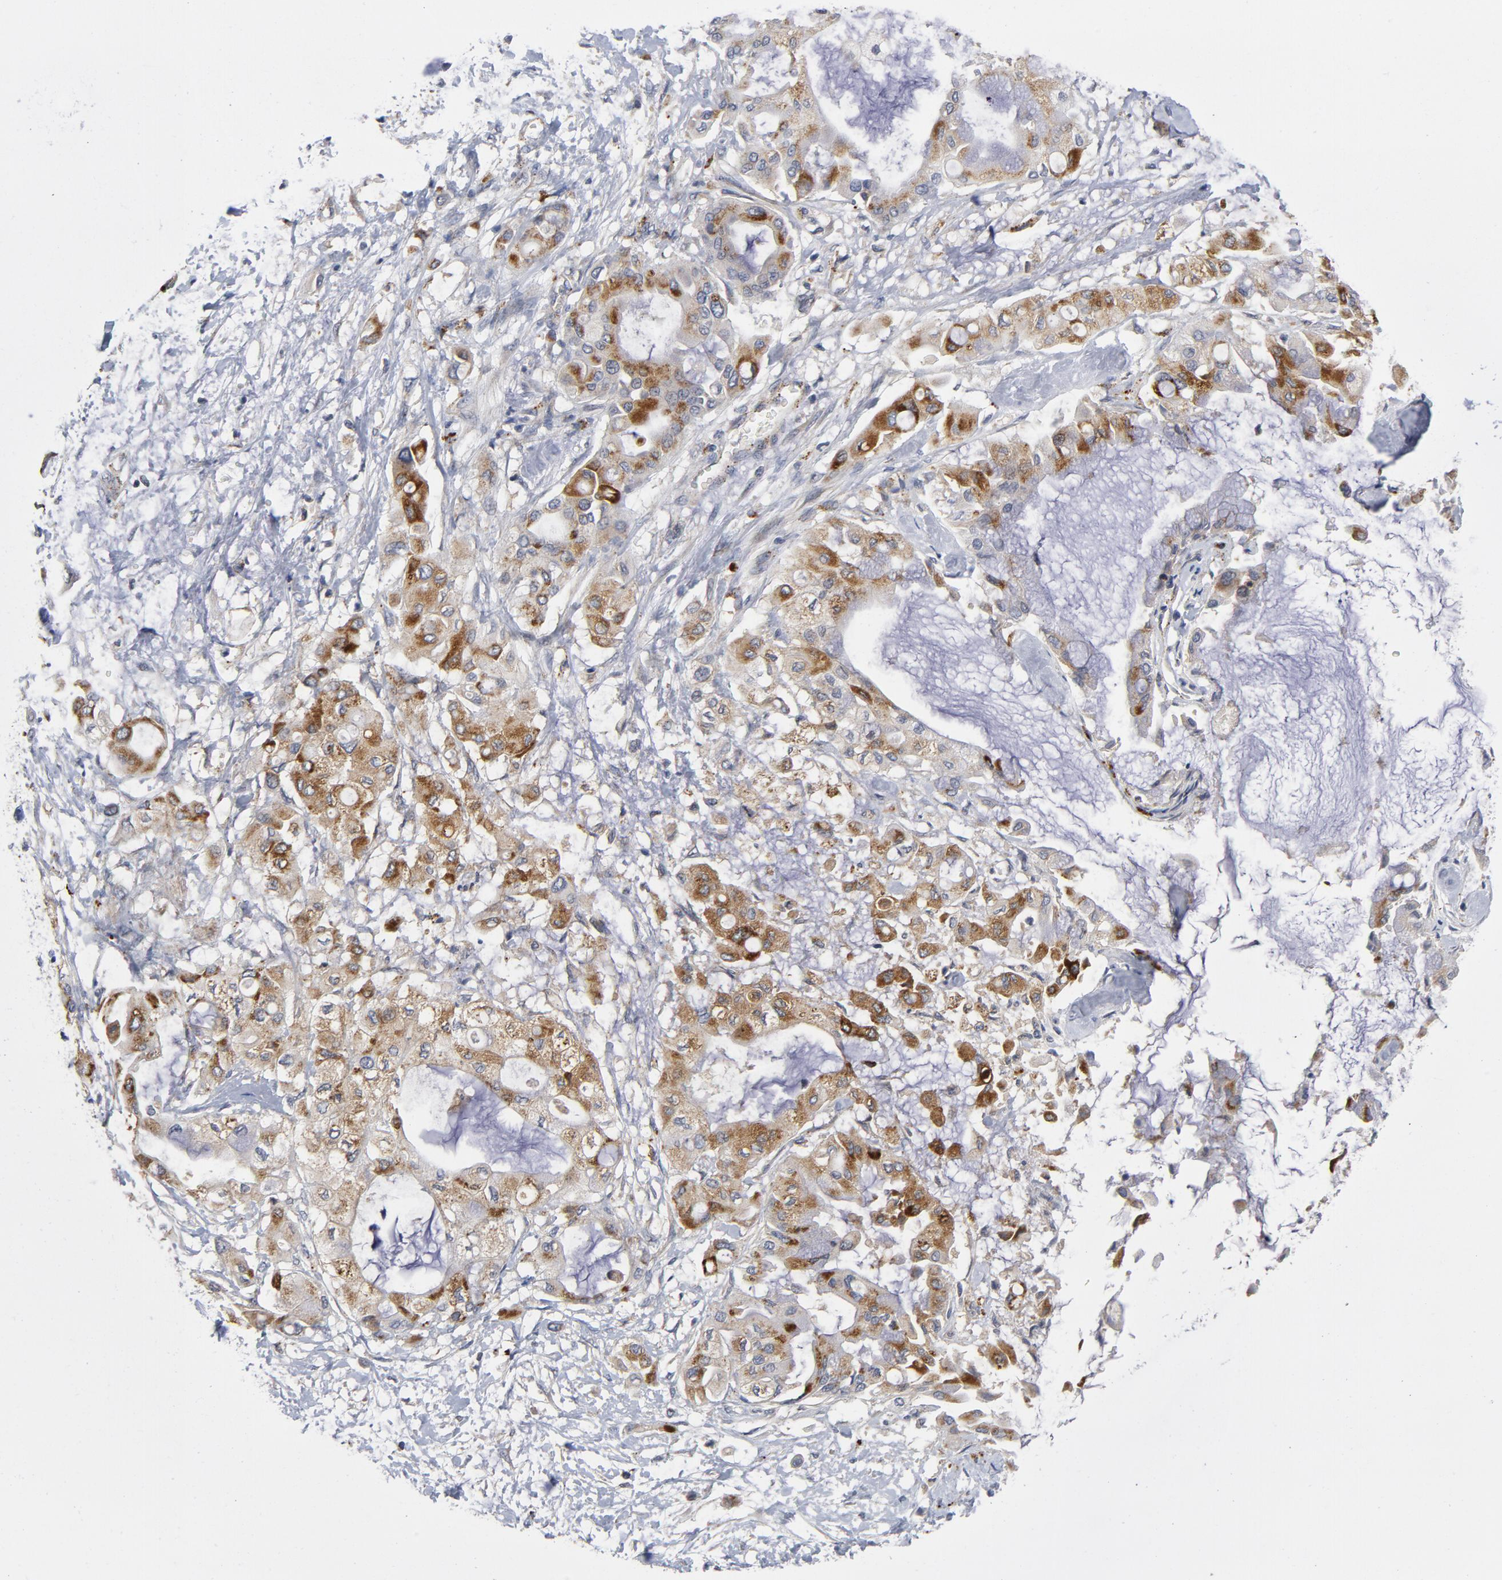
{"staining": {"intensity": "moderate", "quantity": "25%-75%", "location": "cytoplasmic/membranous"}, "tissue": "pancreatic cancer", "cell_type": "Tumor cells", "image_type": "cancer", "snomed": [{"axis": "morphology", "description": "Adenocarcinoma, NOS"}, {"axis": "morphology", "description": "Adenocarcinoma, metastatic, NOS"}, {"axis": "topography", "description": "Lymph node"}, {"axis": "topography", "description": "Pancreas"}, {"axis": "topography", "description": "Duodenum"}], "caption": "DAB (3,3'-diaminobenzidine) immunohistochemical staining of metastatic adenocarcinoma (pancreatic) shows moderate cytoplasmic/membranous protein positivity in about 25%-75% of tumor cells.", "gene": "AKT2", "patient": {"sex": "female", "age": 64}}